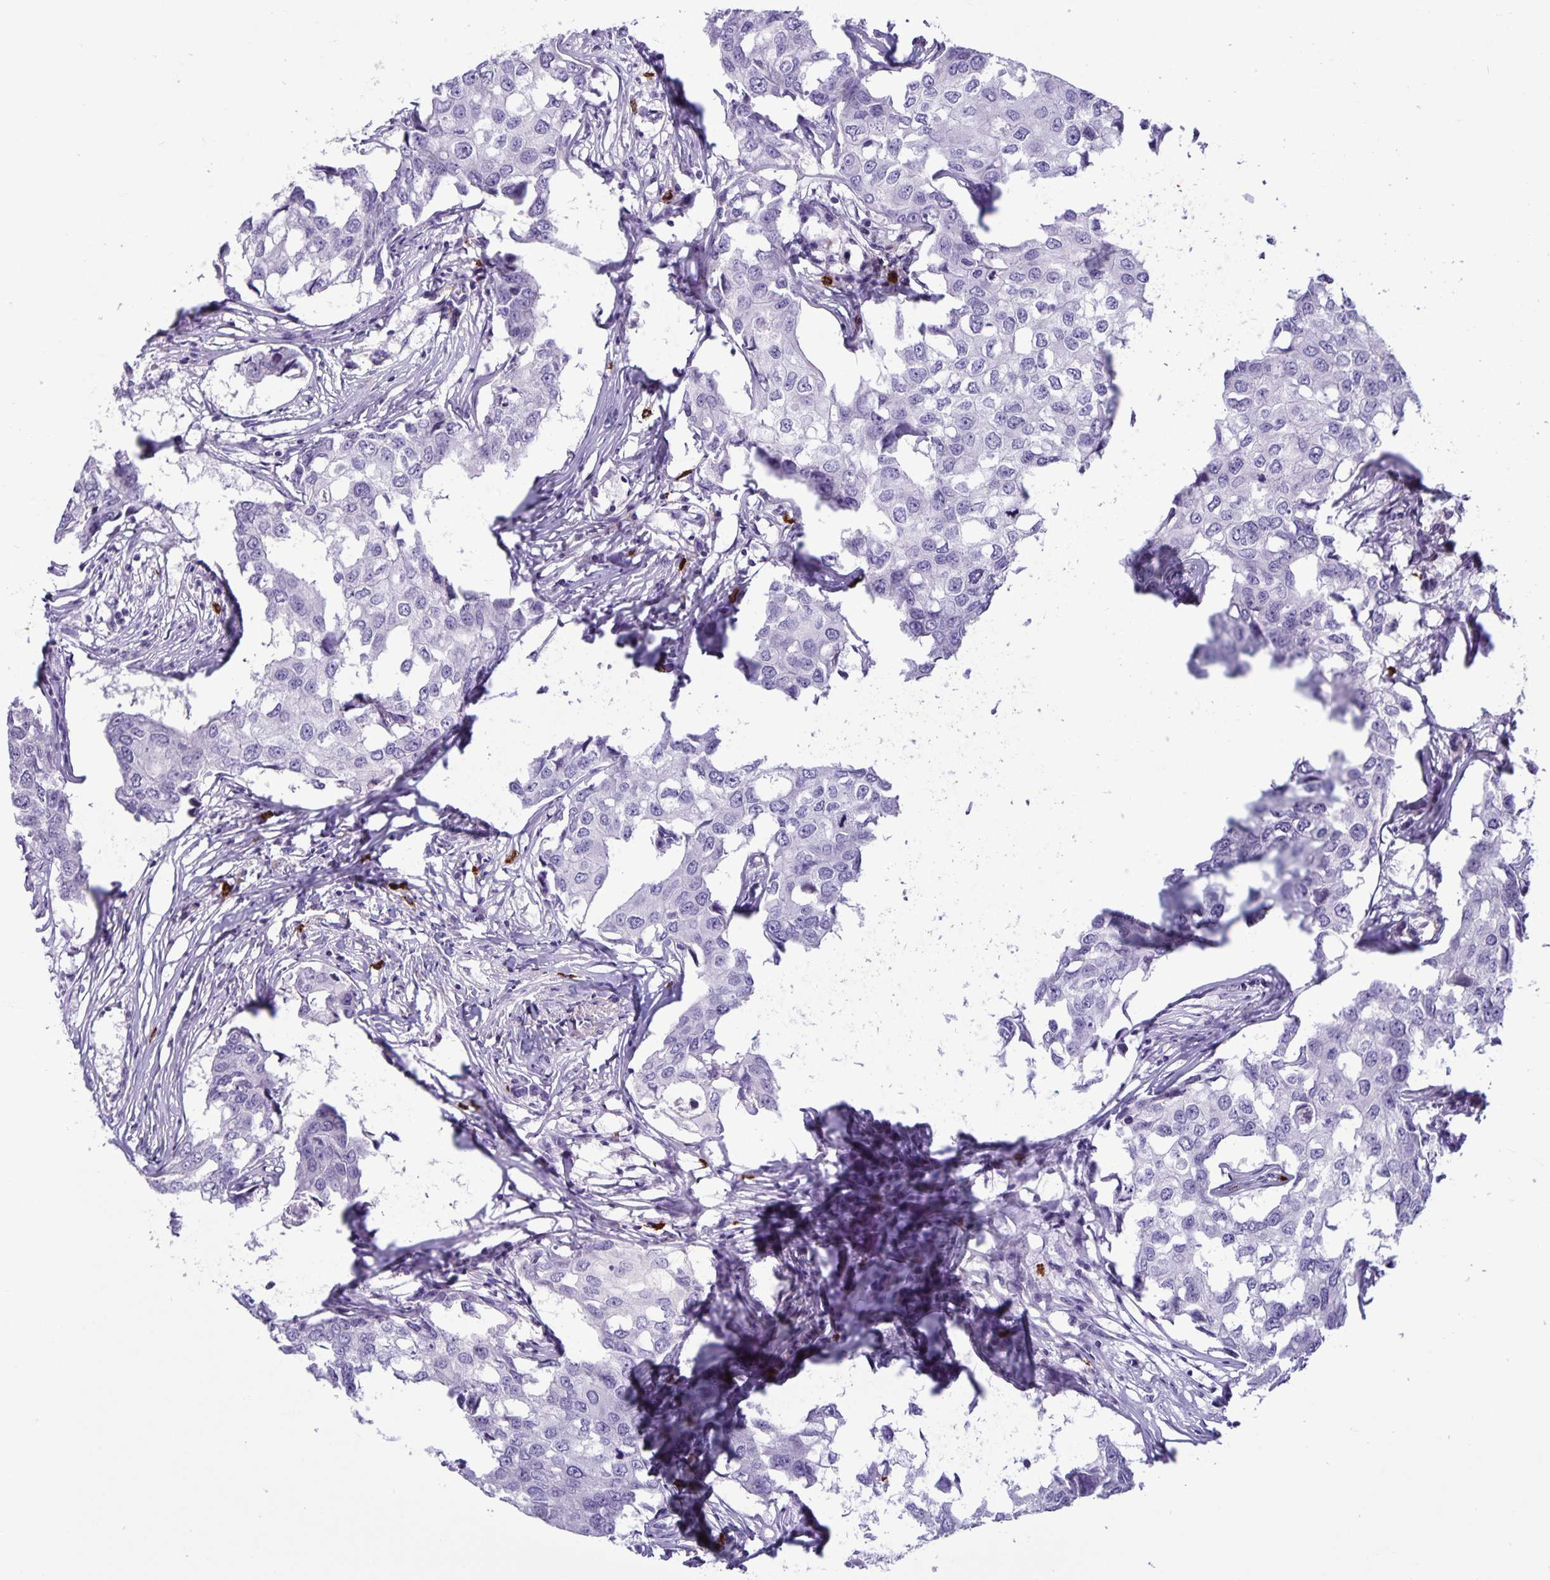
{"staining": {"intensity": "negative", "quantity": "none", "location": "none"}, "tissue": "breast cancer", "cell_type": "Tumor cells", "image_type": "cancer", "snomed": [{"axis": "morphology", "description": "Duct carcinoma"}, {"axis": "topography", "description": "Breast"}], "caption": "Tumor cells show no significant staining in breast cancer (intraductal carcinoma).", "gene": "IBTK", "patient": {"sex": "female", "age": 27}}